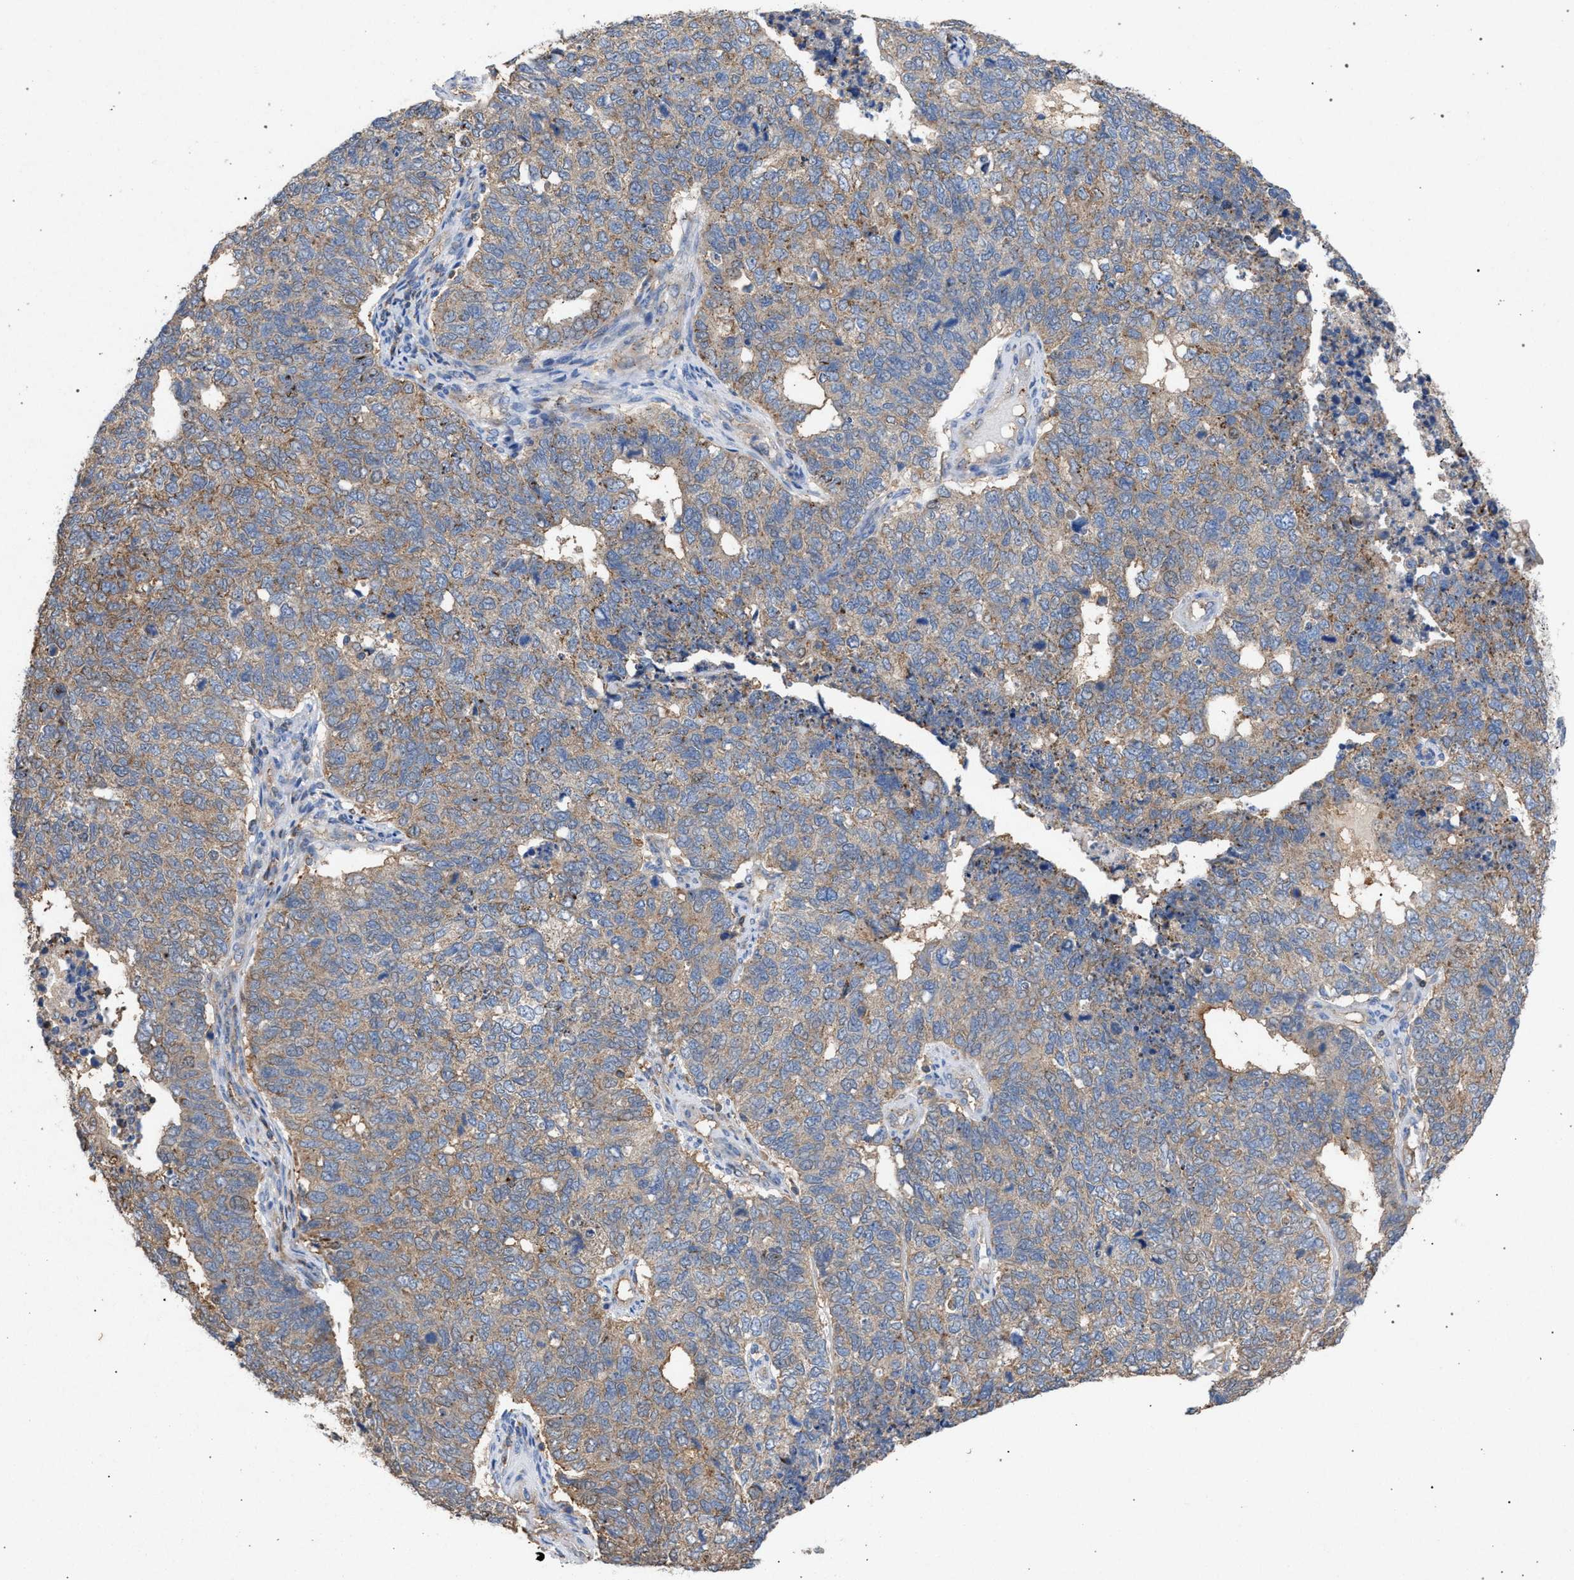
{"staining": {"intensity": "weak", "quantity": ">75%", "location": "cytoplasmic/membranous"}, "tissue": "cervical cancer", "cell_type": "Tumor cells", "image_type": "cancer", "snomed": [{"axis": "morphology", "description": "Squamous cell carcinoma, NOS"}, {"axis": "topography", "description": "Cervix"}], "caption": "Immunohistochemical staining of human cervical cancer (squamous cell carcinoma) reveals weak cytoplasmic/membranous protein positivity in about >75% of tumor cells.", "gene": "VPS13A", "patient": {"sex": "female", "age": 63}}